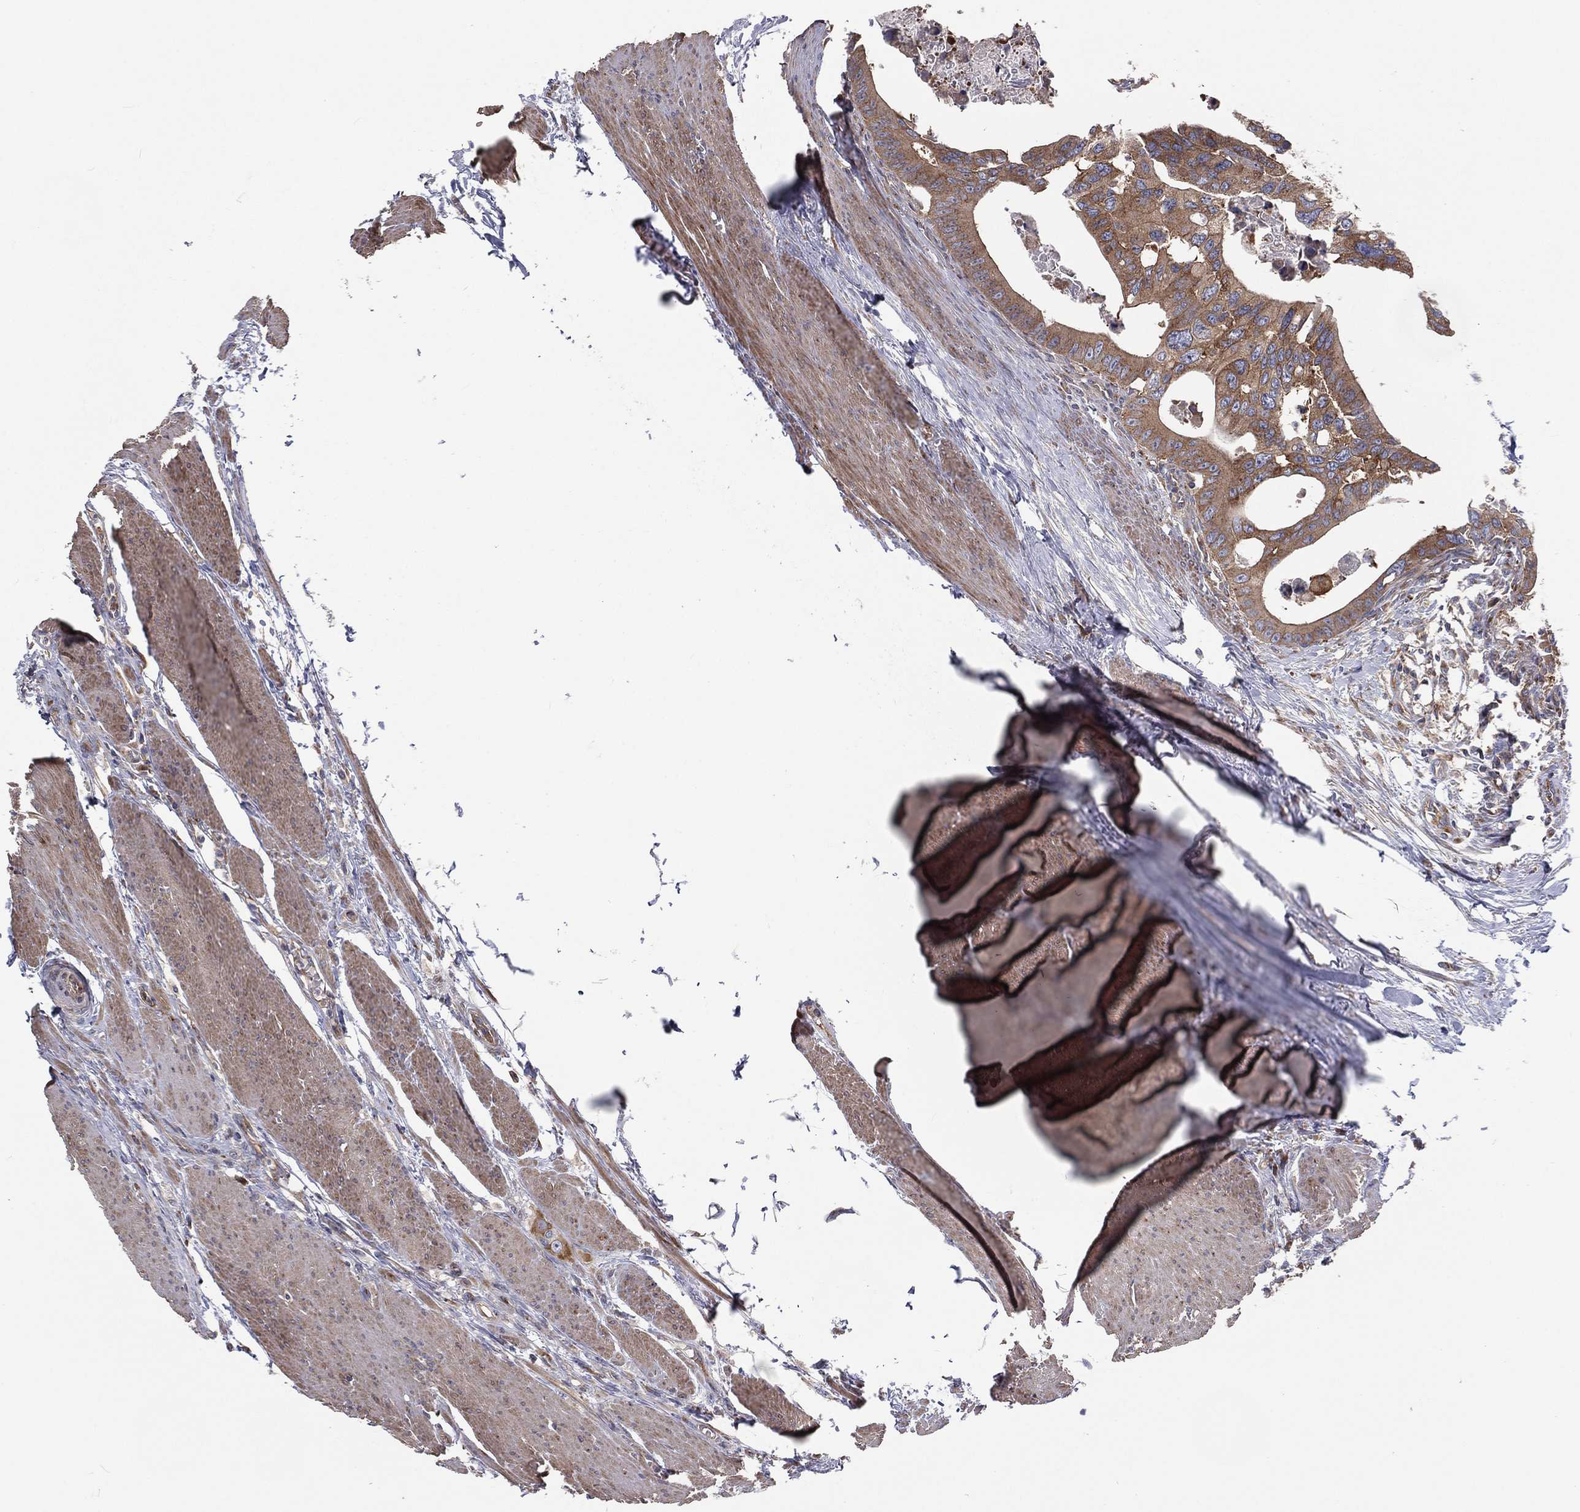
{"staining": {"intensity": "moderate", "quantity": ">75%", "location": "cytoplasmic/membranous"}, "tissue": "colorectal cancer", "cell_type": "Tumor cells", "image_type": "cancer", "snomed": [{"axis": "morphology", "description": "Adenocarcinoma, NOS"}, {"axis": "topography", "description": "Rectum"}], "caption": "Immunohistochemistry staining of colorectal adenocarcinoma, which reveals medium levels of moderate cytoplasmic/membranous expression in about >75% of tumor cells indicating moderate cytoplasmic/membranous protein expression. The staining was performed using DAB (3,3'-diaminobenzidine) (brown) for protein detection and nuclei were counterstained in hematoxylin (blue).", "gene": "EIF2B5", "patient": {"sex": "male", "age": 64}}